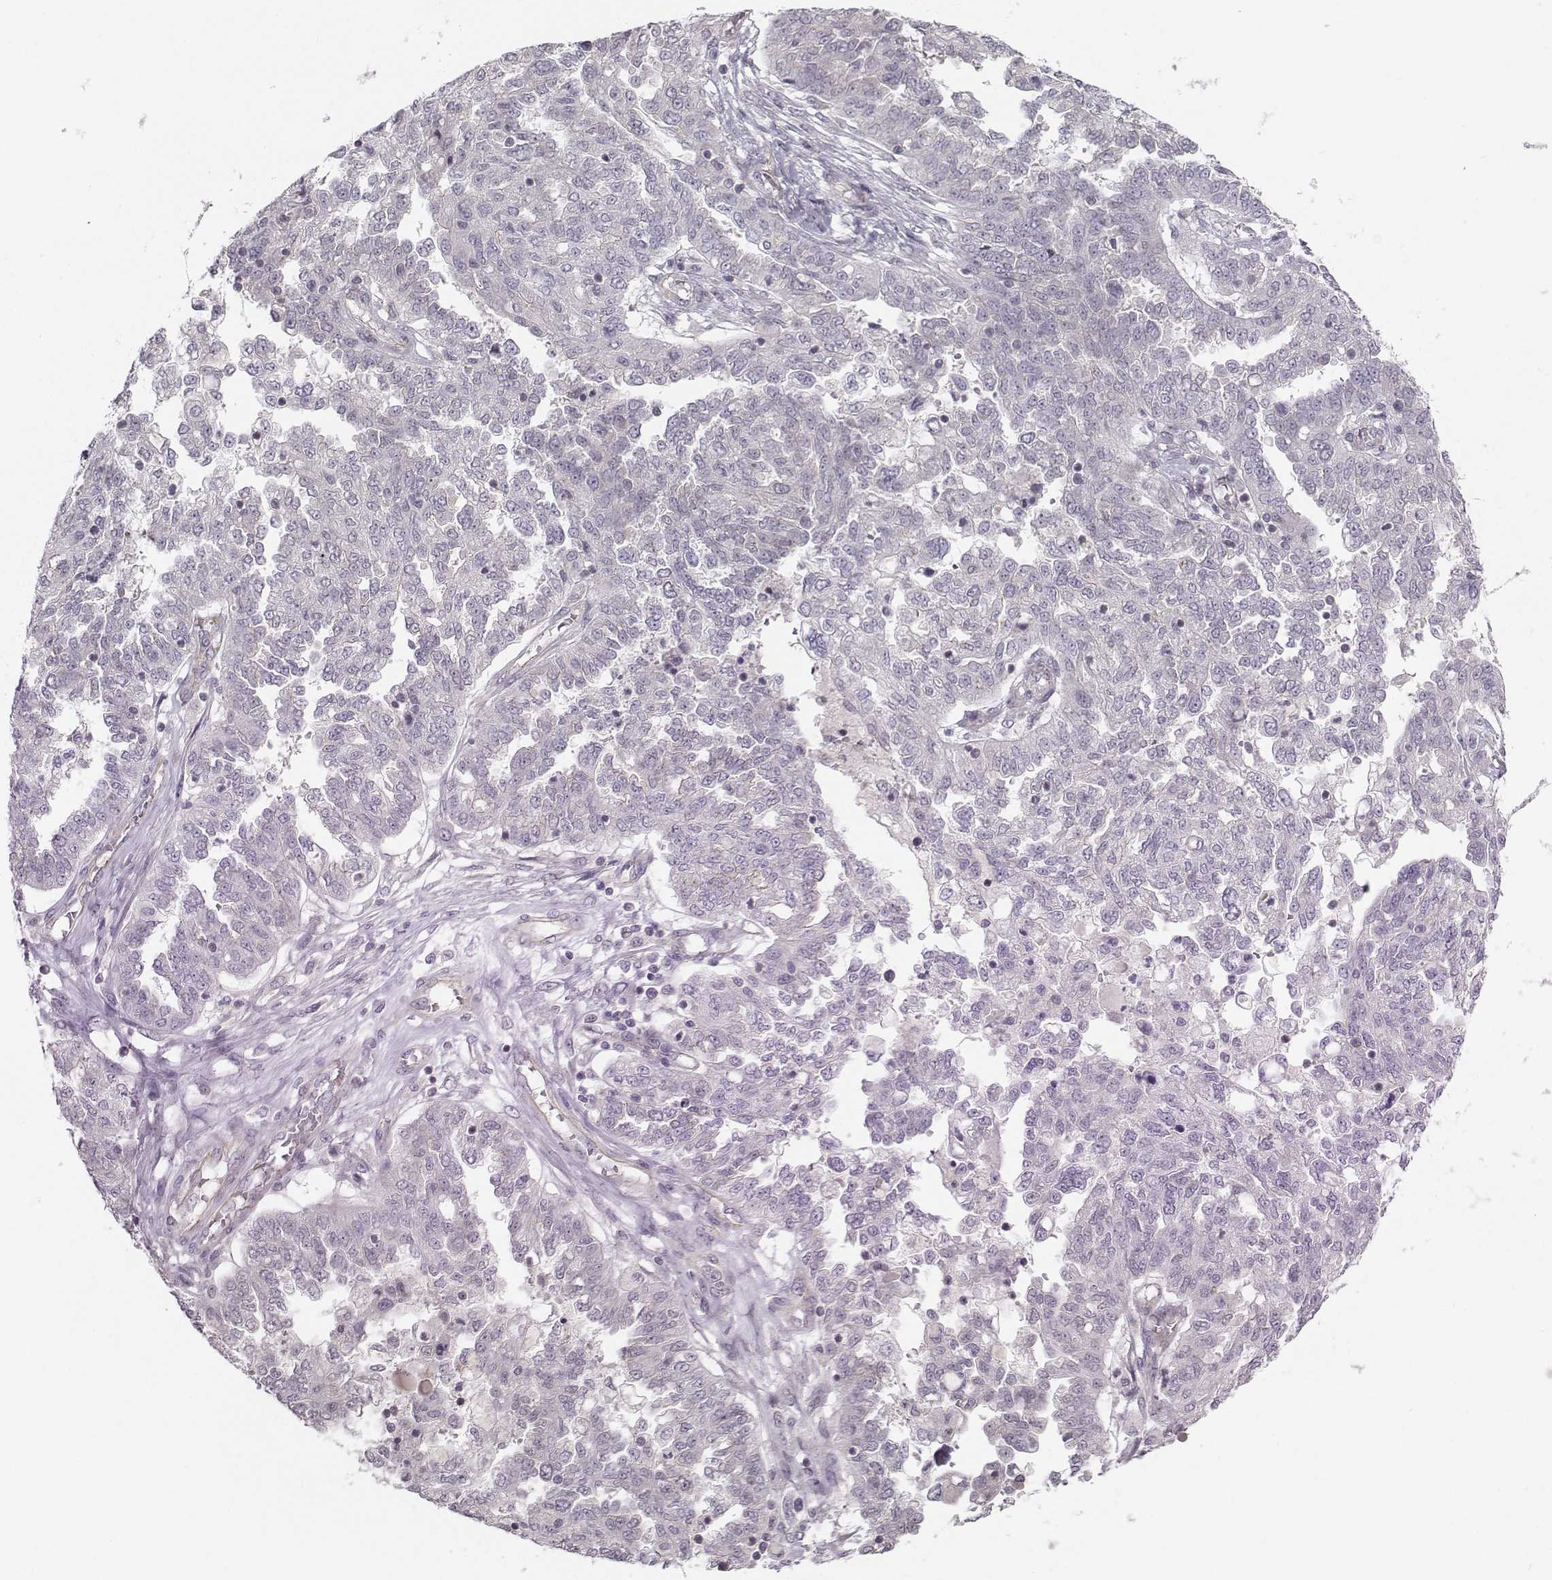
{"staining": {"intensity": "negative", "quantity": "none", "location": "none"}, "tissue": "ovarian cancer", "cell_type": "Tumor cells", "image_type": "cancer", "snomed": [{"axis": "morphology", "description": "Cystadenocarcinoma, serous, NOS"}, {"axis": "topography", "description": "Ovary"}], "caption": "A histopathology image of ovarian cancer (serous cystadenocarcinoma) stained for a protein exhibits no brown staining in tumor cells.", "gene": "MAST1", "patient": {"sex": "female", "age": 67}}